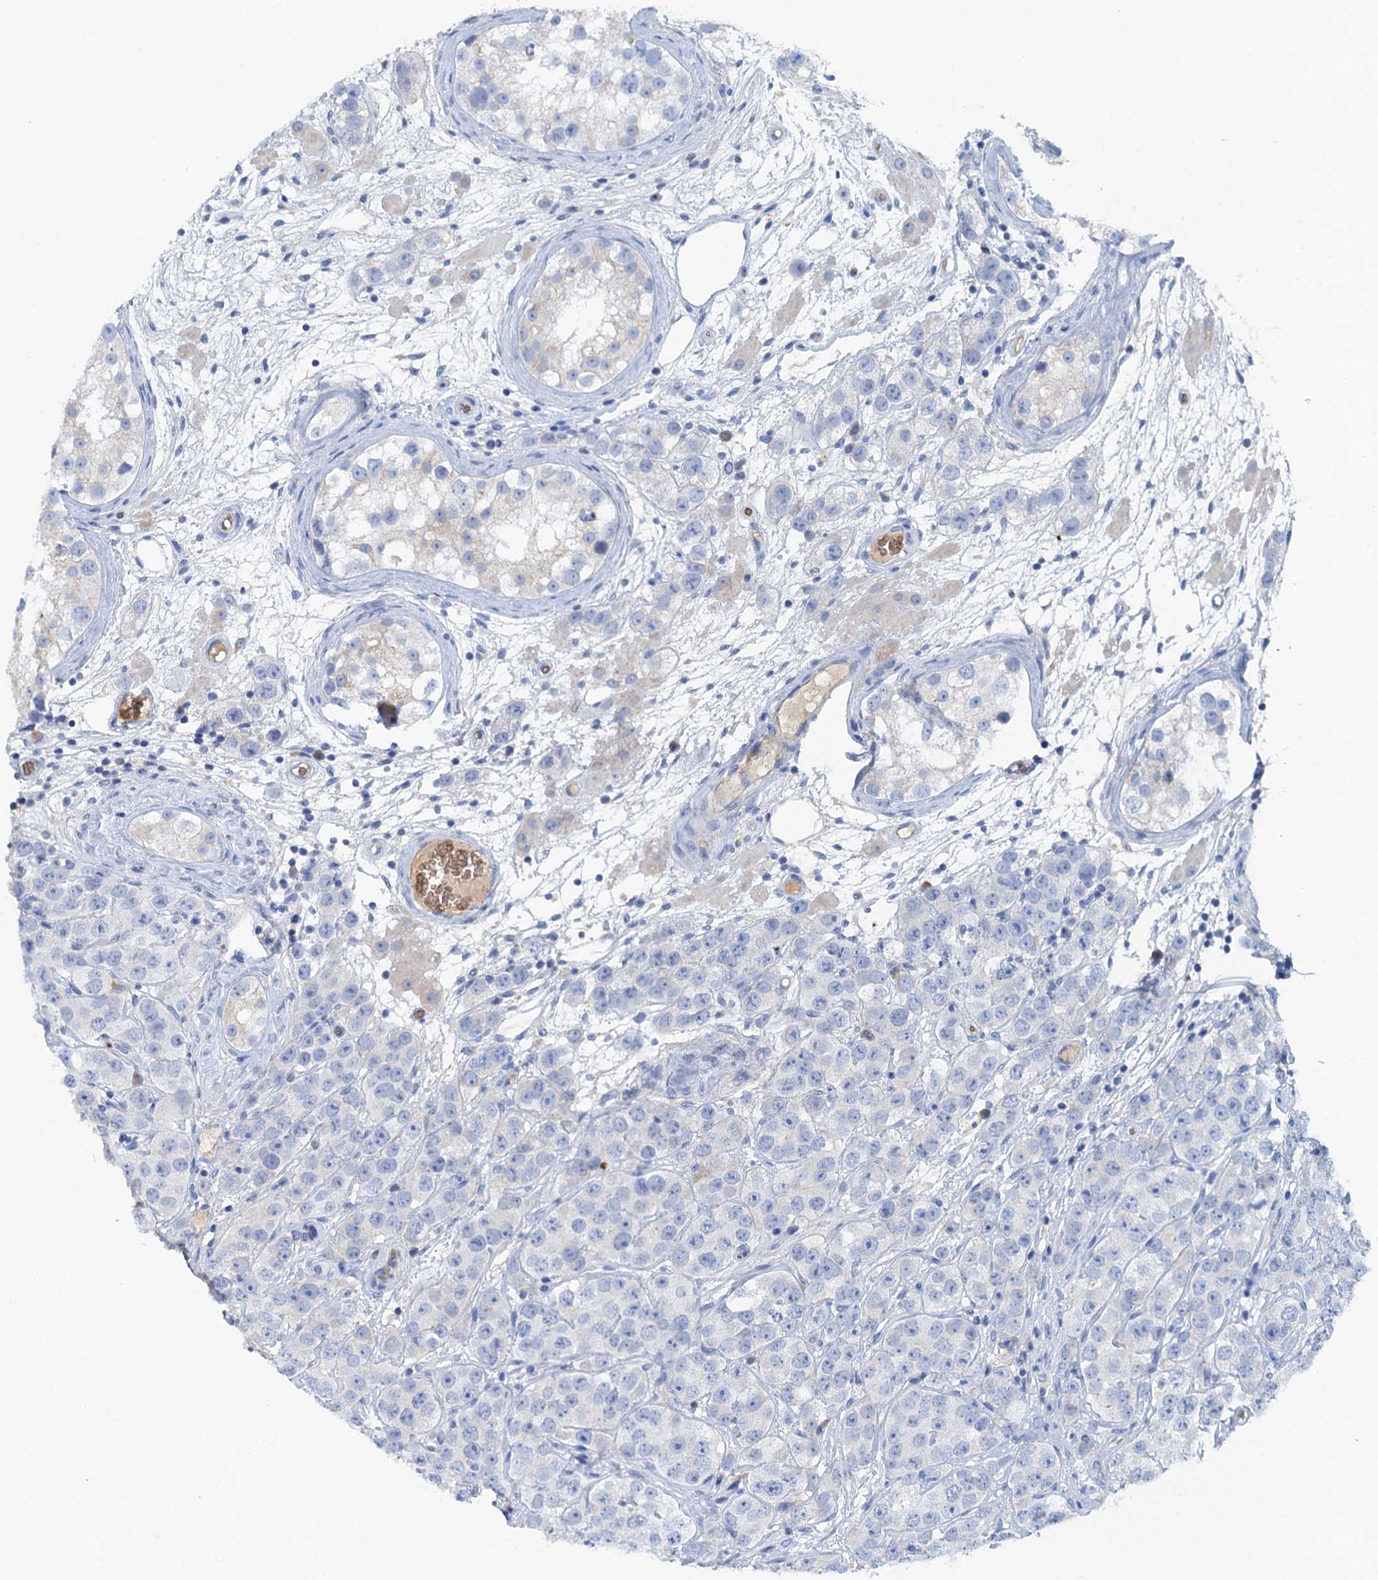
{"staining": {"intensity": "negative", "quantity": "none", "location": "none"}, "tissue": "testis cancer", "cell_type": "Tumor cells", "image_type": "cancer", "snomed": [{"axis": "morphology", "description": "Seminoma, NOS"}, {"axis": "topography", "description": "Testis"}], "caption": "The photomicrograph shows no significant positivity in tumor cells of testis seminoma.", "gene": "MYADML2", "patient": {"sex": "male", "age": 28}}